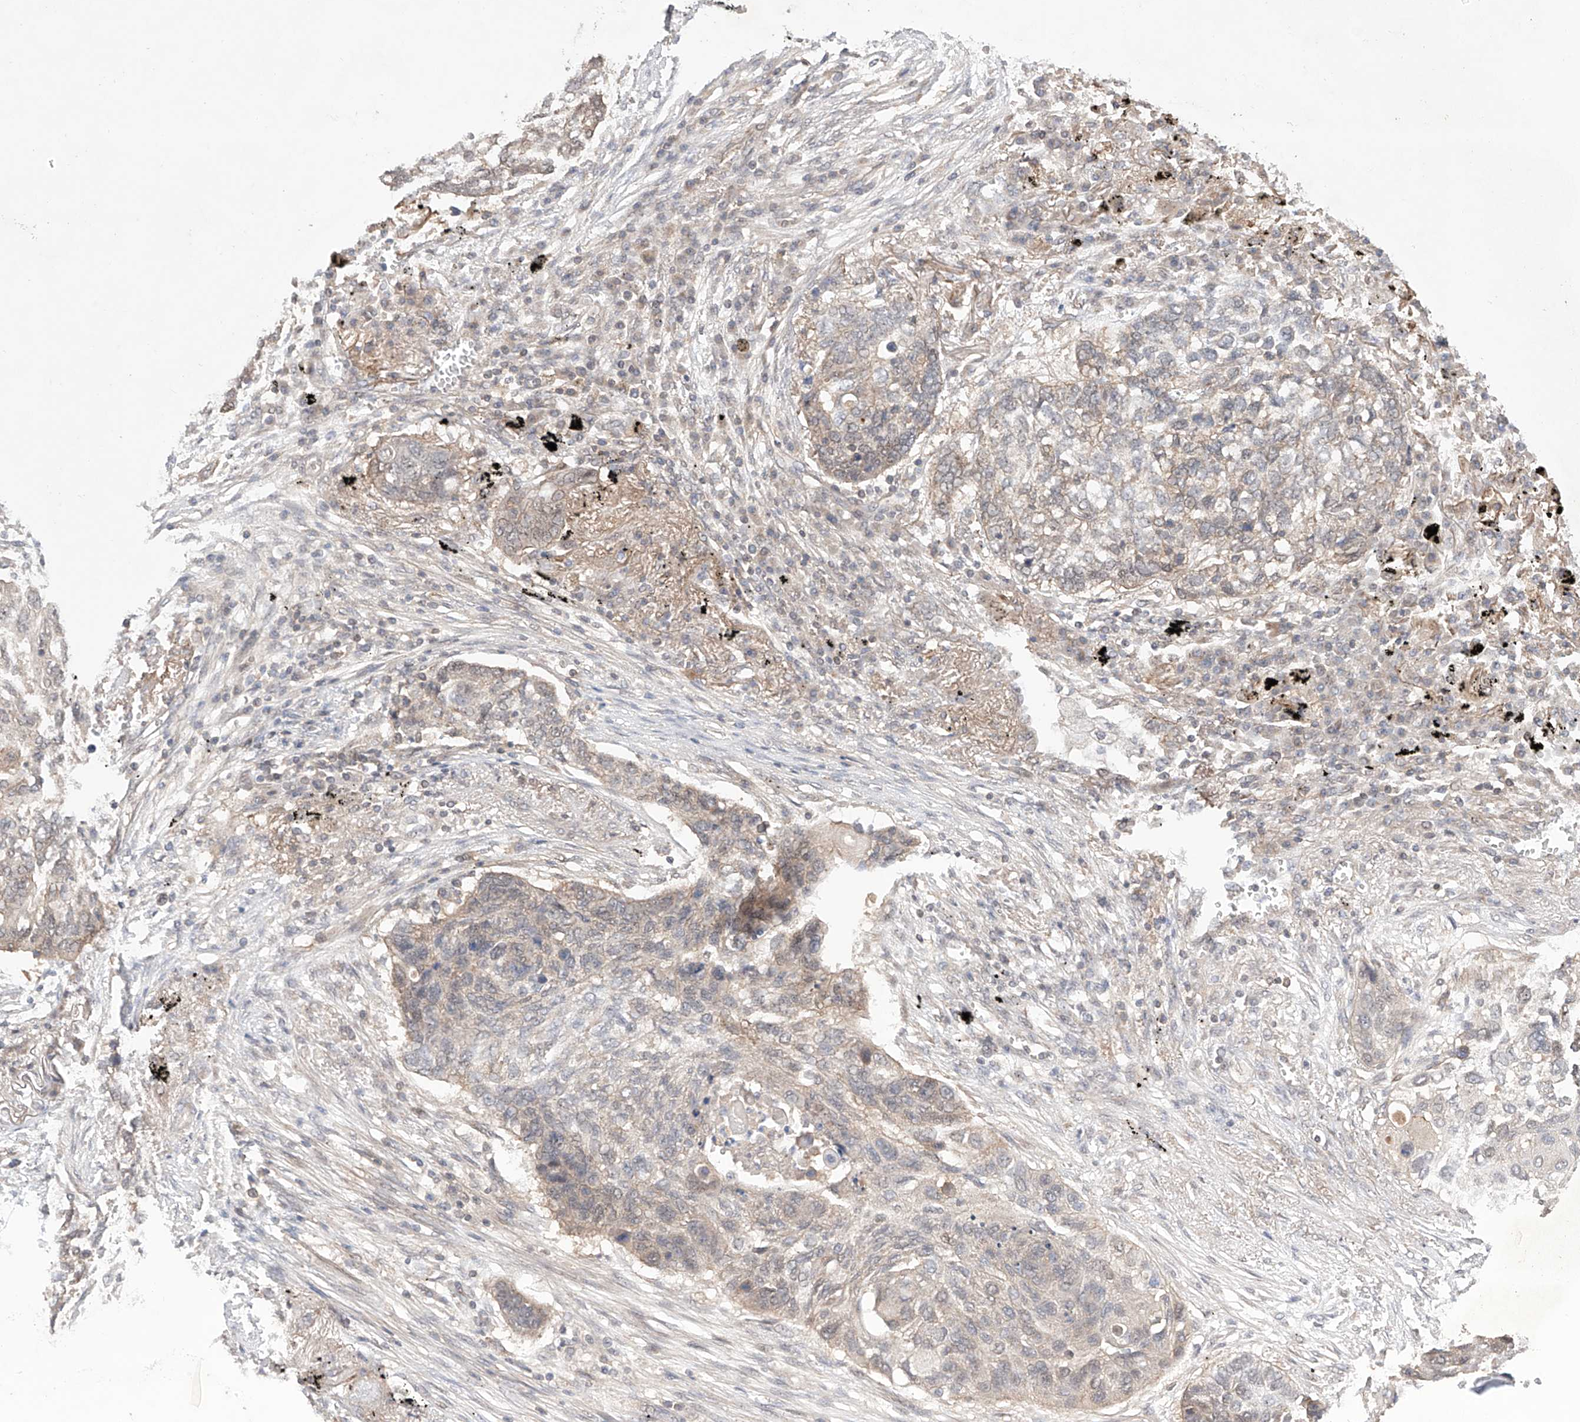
{"staining": {"intensity": "weak", "quantity": "<25%", "location": "cytoplasmic/membranous"}, "tissue": "lung cancer", "cell_type": "Tumor cells", "image_type": "cancer", "snomed": [{"axis": "morphology", "description": "Squamous cell carcinoma, NOS"}, {"axis": "topography", "description": "Lung"}], "caption": "This is an immunohistochemistry histopathology image of squamous cell carcinoma (lung). There is no staining in tumor cells.", "gene": "TSR2", "patient": {"sex": "female", "age": 63}}